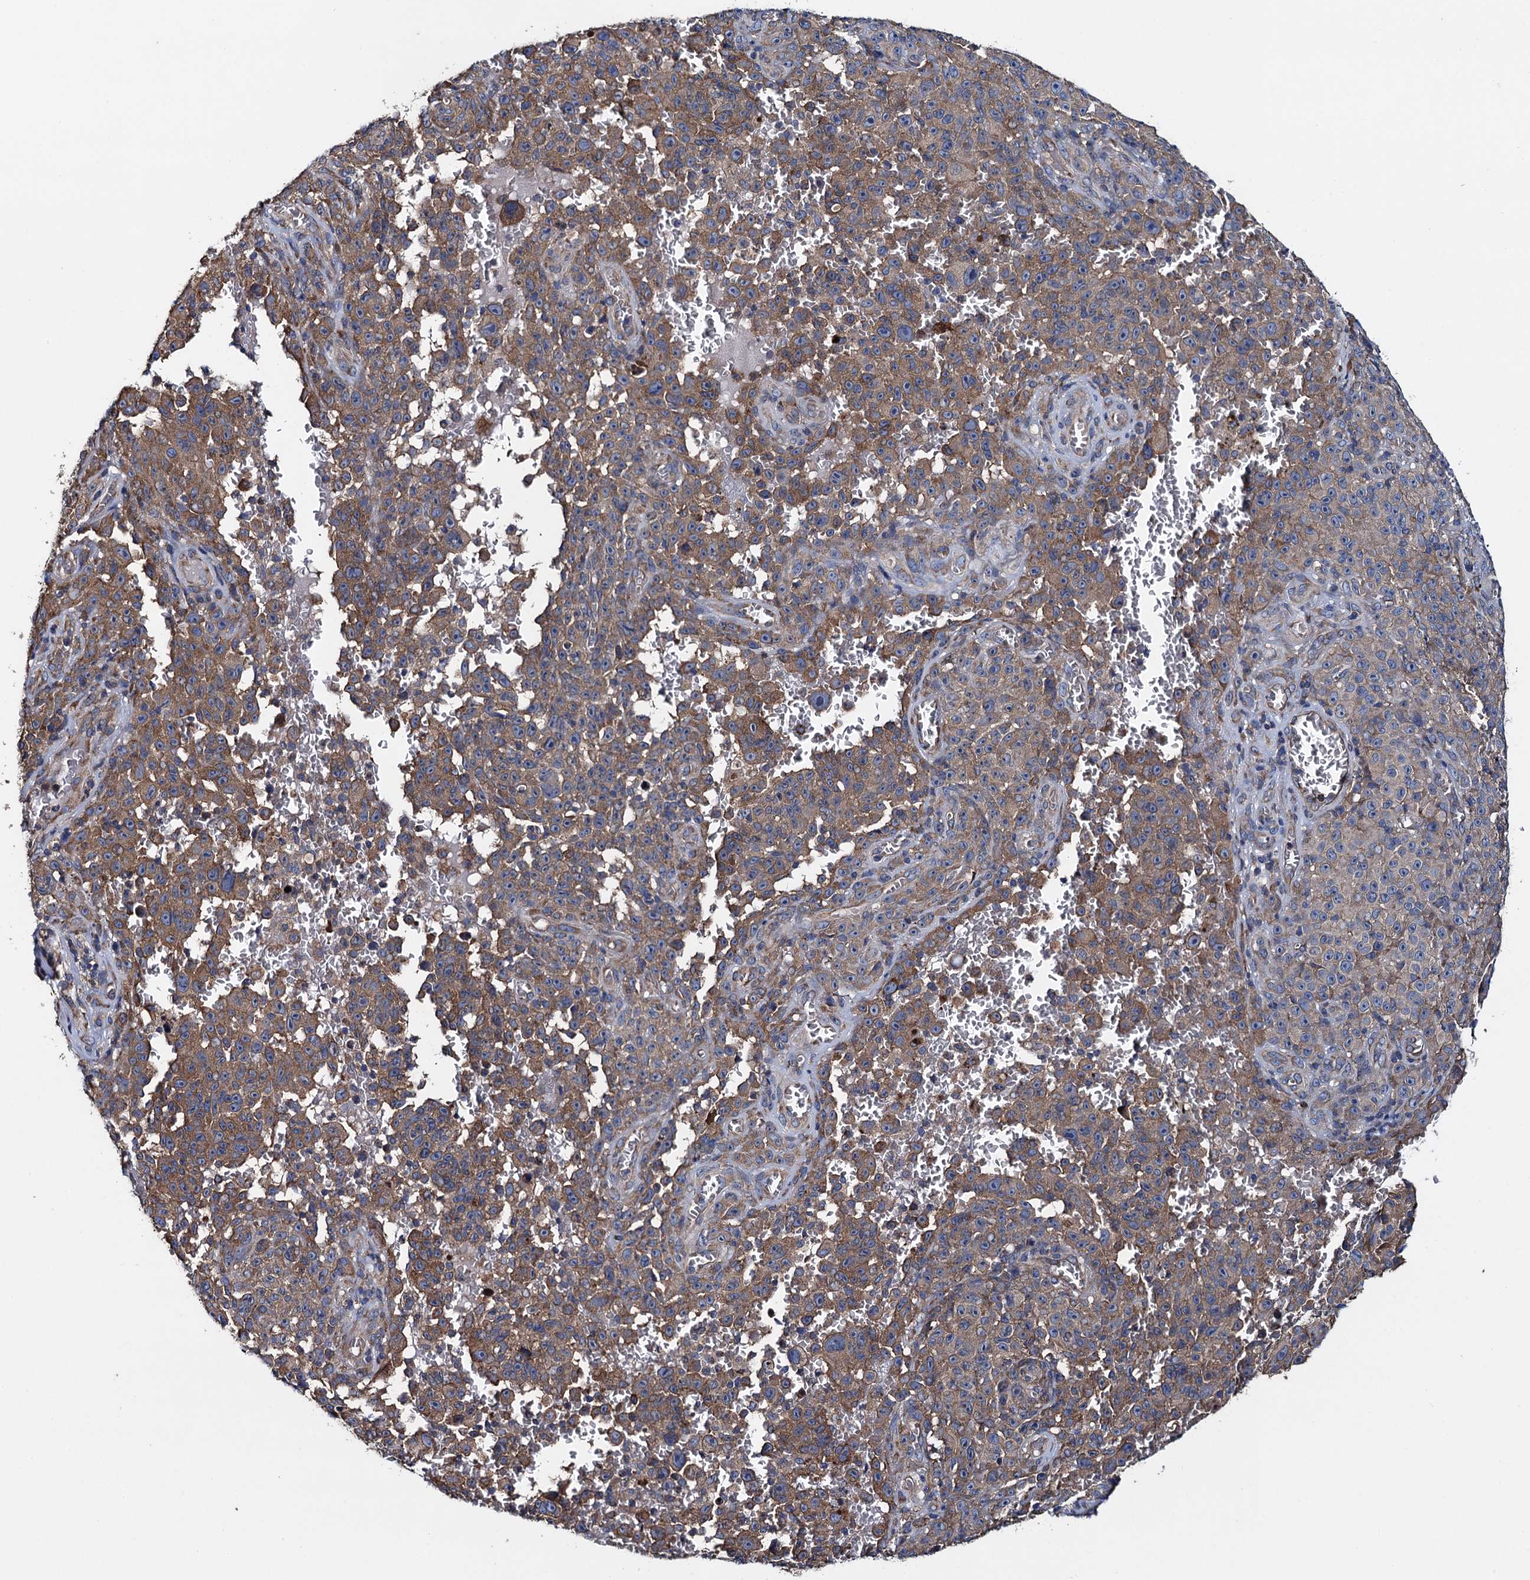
{"staining": {"intensity": "moderate", "quantity": ">75%", "location": "cytoplasmic/membranous"}, "tissue": "melanoma", "cell_type": "Tumor cells", "image_type": "cancer", "snomed": [{"axis": "morphology", "description": "Malignant melanoma, NOS"}, {"axis": "topography", "description": "Skin"}], "caption": "Melanoma stained with immunohistochemistry demonstrates moderate cytoplasmic/membranous staining in approximately >75% of tumor cells.", "gene": "ADCY9", "patient": {"sex": "female", "age": 82}}